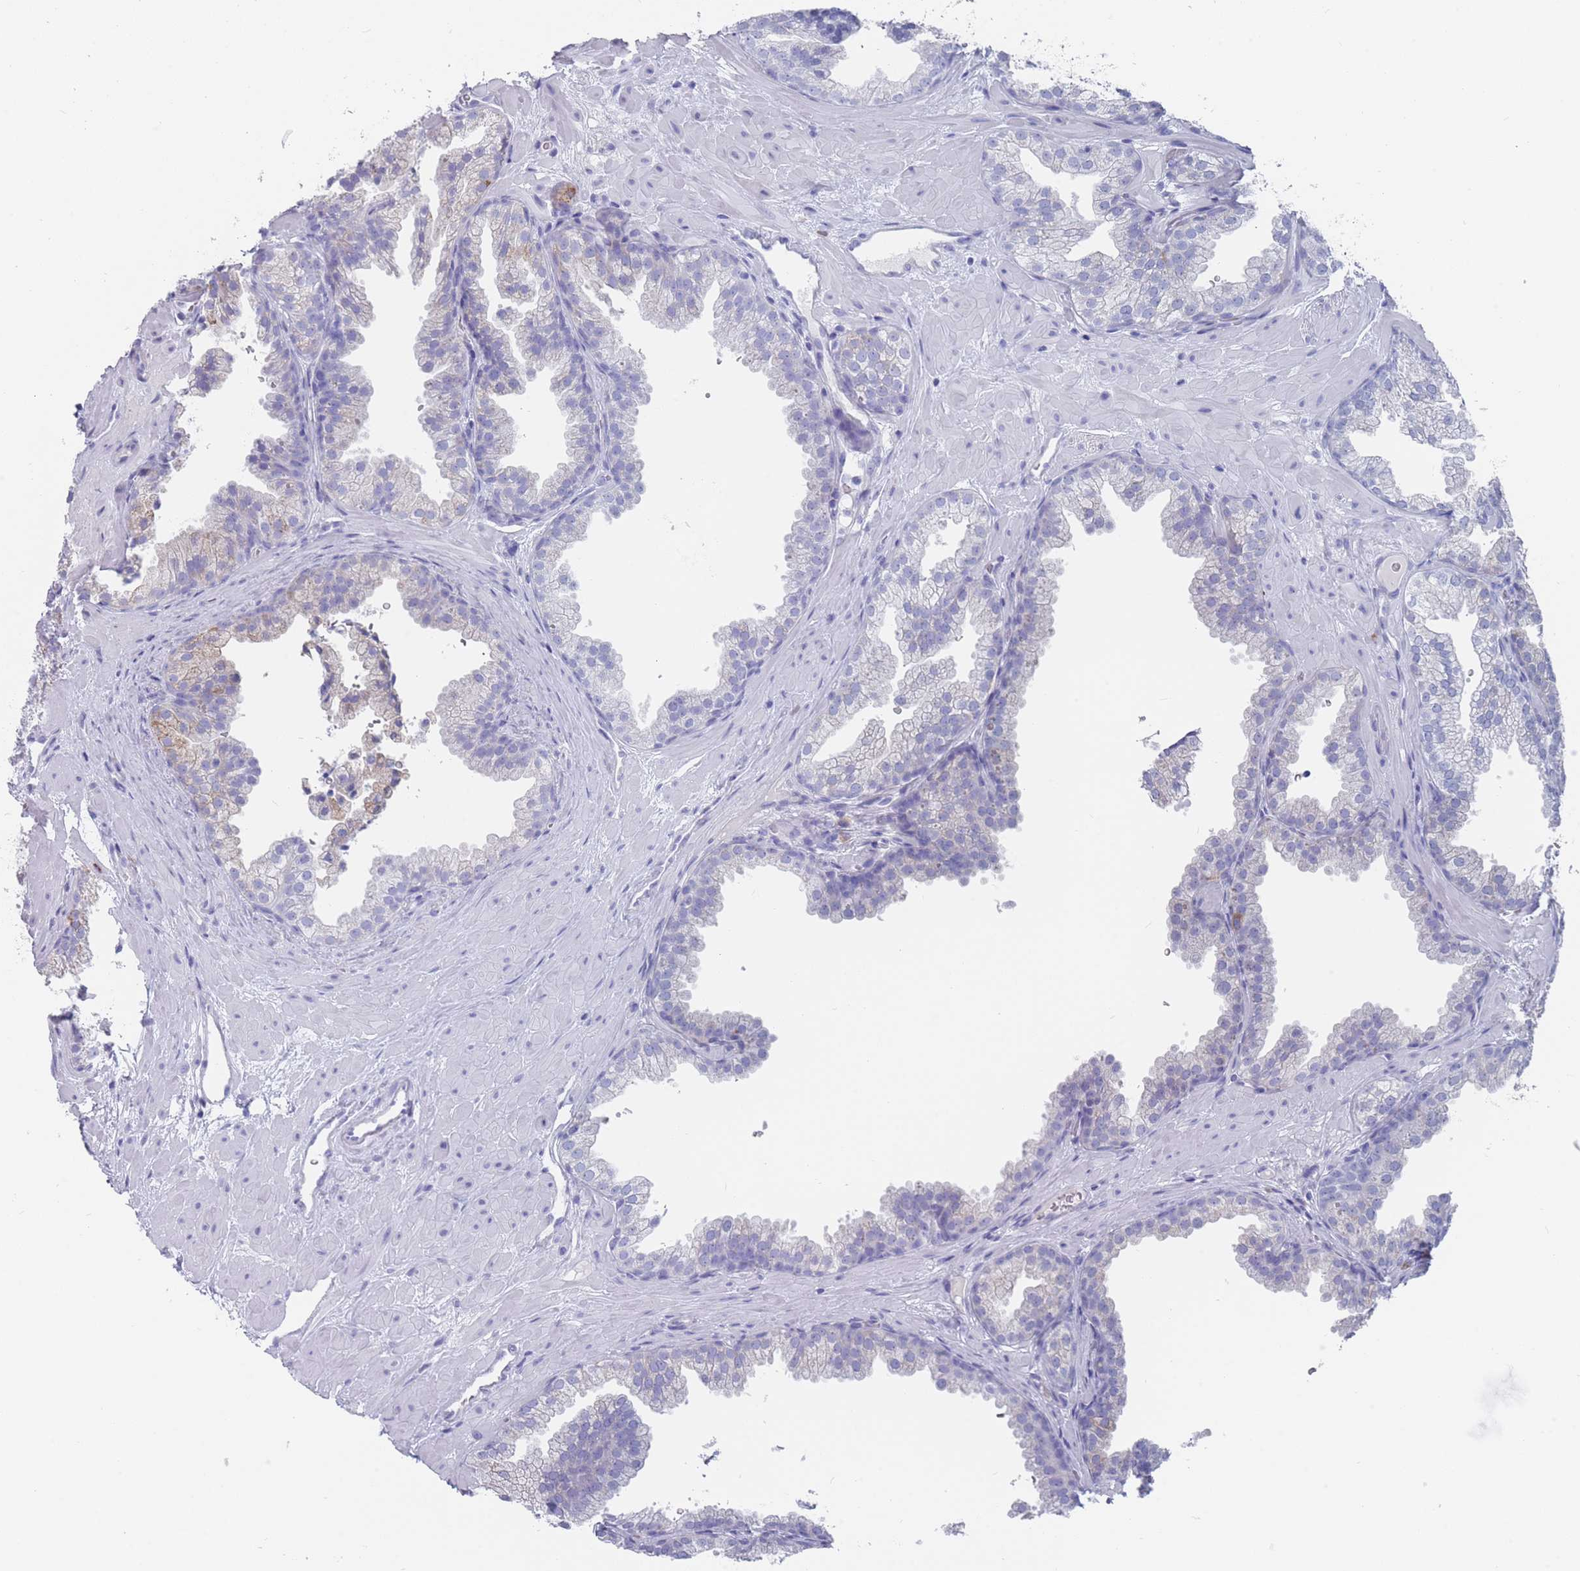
{"staining": {"intensity": "negative", "quantity": "none", "location": "none"}, "tissue": "prostate", "cell_type": "Glandular cells", "image_type": "normal", "snomed": [{"axis": "morphology", "description": "Normal tissue, NOS"}, {"axis": "topography", "description": "Prostate"}], "caption": "This is an immunohistochemistry micrograph of benign prostate. There is no positivity in glandular cells.", "gene": "ST8SIA5", "patient": {"sex": "male", "age": 37}}